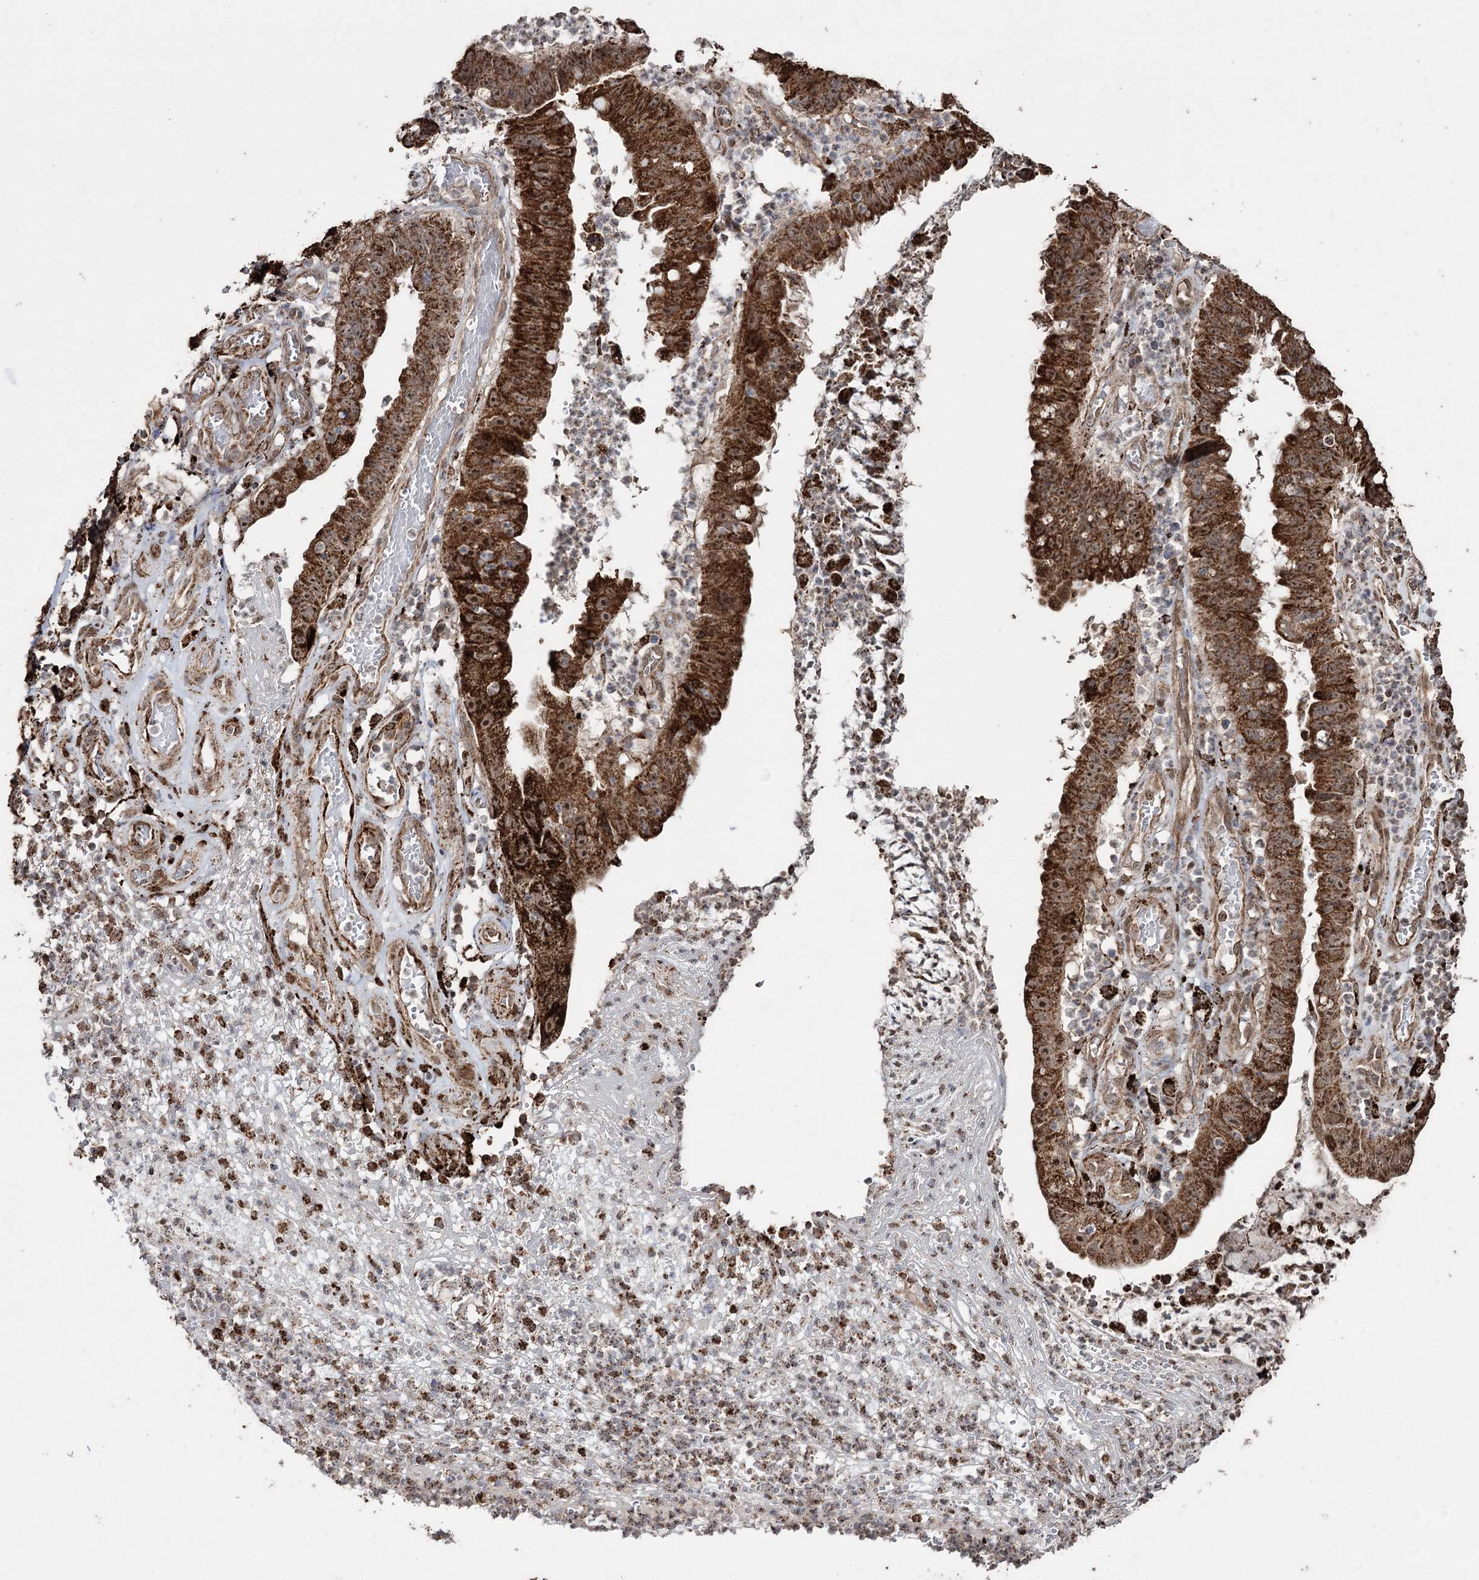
{"staining": {"intensity": "strong", "quantity": ">75%", "location": "cytoplasmic/membranous,nuclear"}, "tissue": "stomach cancer", "cell_type": "Tumor cells", "image_type": "cancer", "snomed": [{"axis": "morphology", "description": "Adenocarcinoma, NOS"}, {"axis": "topography", "description": "Stomach"}], "caption": "Protein staining of adenocarcinoma (stomach) tissue shows strong cytoplasmic/membranous and nuclear positivity in about >75% of tumor cells. (DAB IHC, brown staining for protein, blue staining for nuclei).", "gene": "SLF2", "patient": {"sex": "male", "age": 59}}